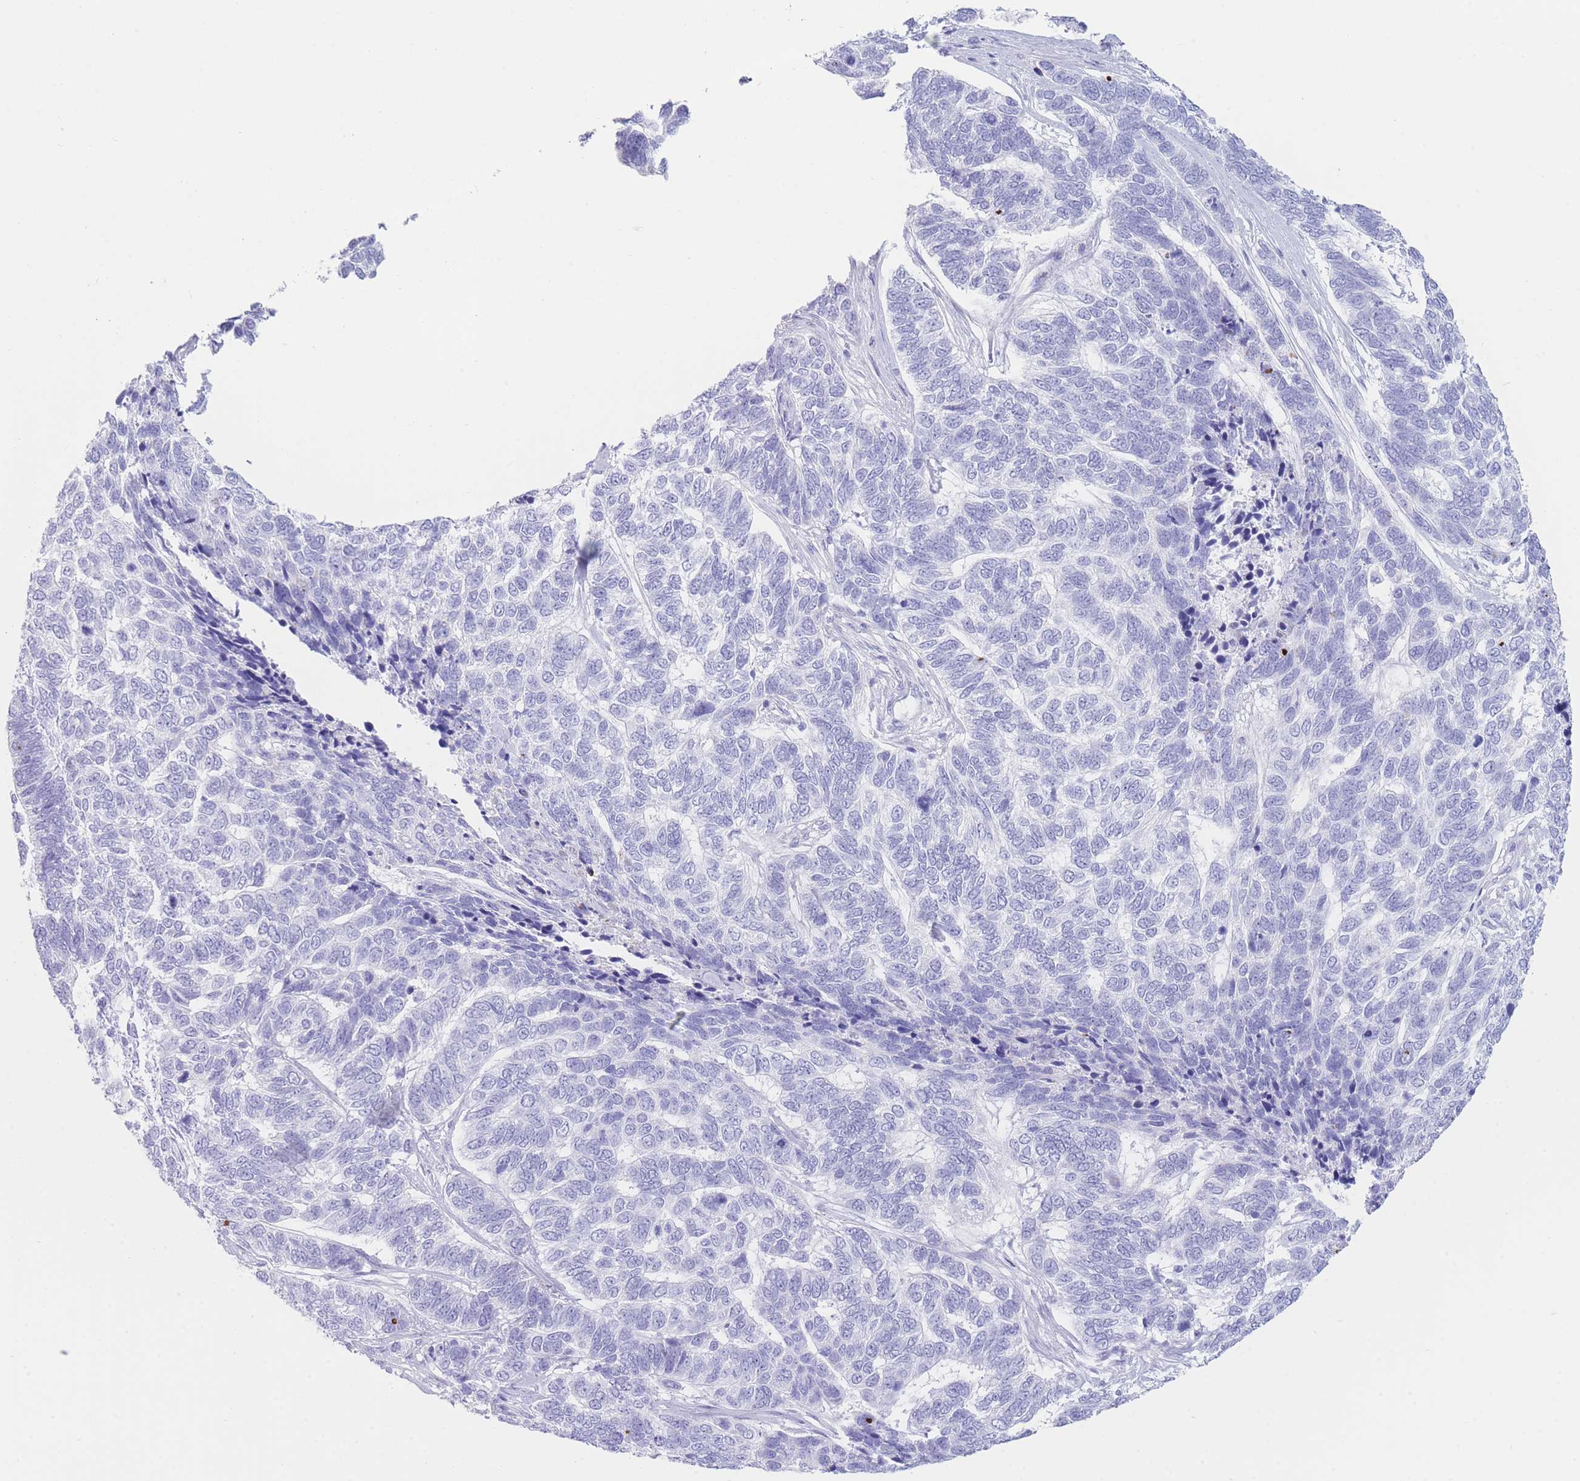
{"staining": {"intensity": "negative", "quantity": "none", "location": "none"}, "tissue": "skin cancer", "cell_type": "Tumor cells", "image_type": "cancer", "snomed": [{"axis": "morphology", "description": "Basal cell carcinoma"}, {"axis": "topography", "description": "Skin"}], "caption": "Skin basal cell carcinoma stained for a protein using immunohistochemistry reveals no staining tumor cells.", "gene": "VWA8", "patient": {"sex": "female", "age": 65}}